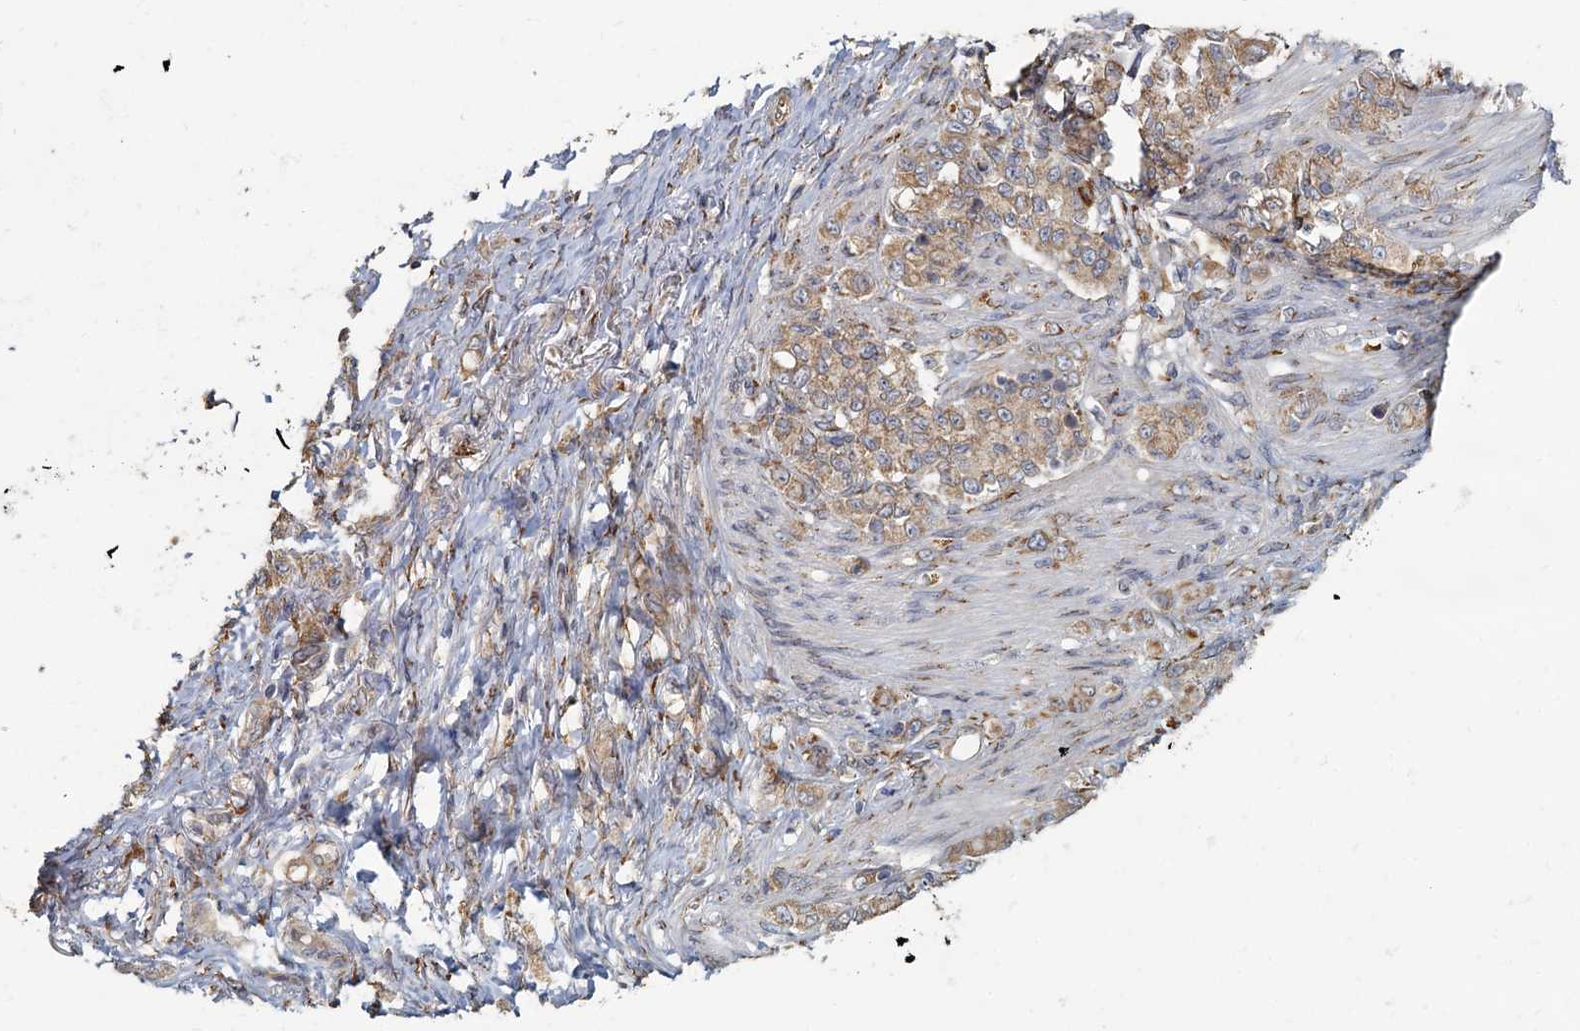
{"staining": {"intensity": "weak", "quantity": ">75%", "location": "cytoplasmic/membranous"}, "tissue": "stomach cancer", "cell_type": "Tumor cells", "image_type": "cancer", "snomed": [{"axis": "morphology", "description": "Adenocarcinoma, NOS"}, {"axis": "topography", "description": "Stomach"}], "caption": "Stomach cancer (adenocarcinoma) stained with DAB immunohistochemistry exhibits low levels of weak cytoplasmic/membranous positivity in about >75% of tumor cells. The staining was performed using DAB (3,3'-diaminobenzidine) to visualize the protein expression in brown, while the nuclei were stained in blue with hematoxylin (Magnification: 20x).", "gene": "LRRC51", "patient": {"sex": "female", "age": 79}}